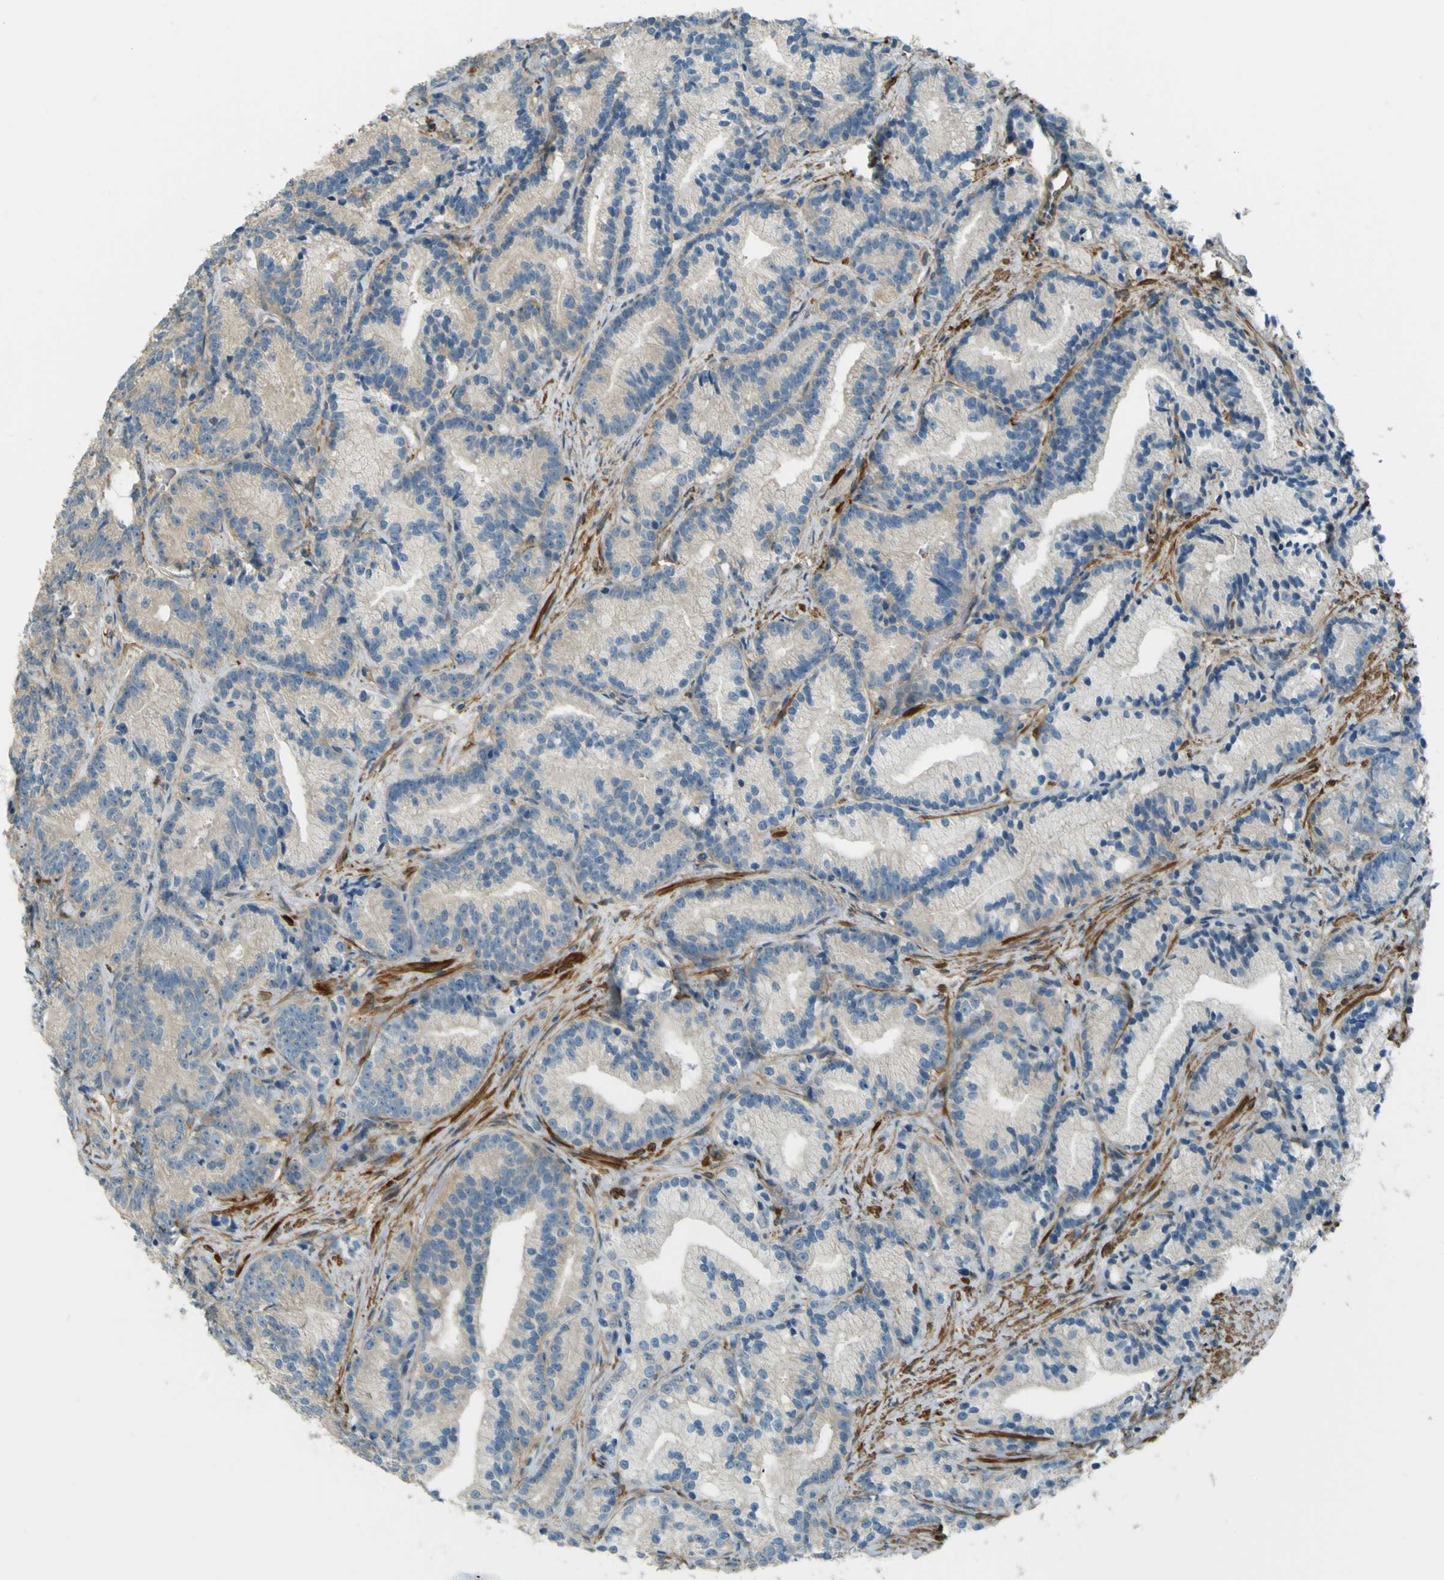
{"staining": {"intensity": "negative", "quantity": "none", "location": "none"}, "tissue": "prostate cancer", "cell_type": "Tumor cells", "image_type": "cancer", "snomed": [{"axis": "morphology", "description": "Adenocarcinoma, Low grade"}, {"axis": "topography", "description": "Prostate"}], "caption": "Prostate adenocarcinoma (low-grade) was stained to show a protein in brown. There is no significant positivity in tumor cells.", "gene": "NEXN", "patient": {"sex": "male", "age": 89}}